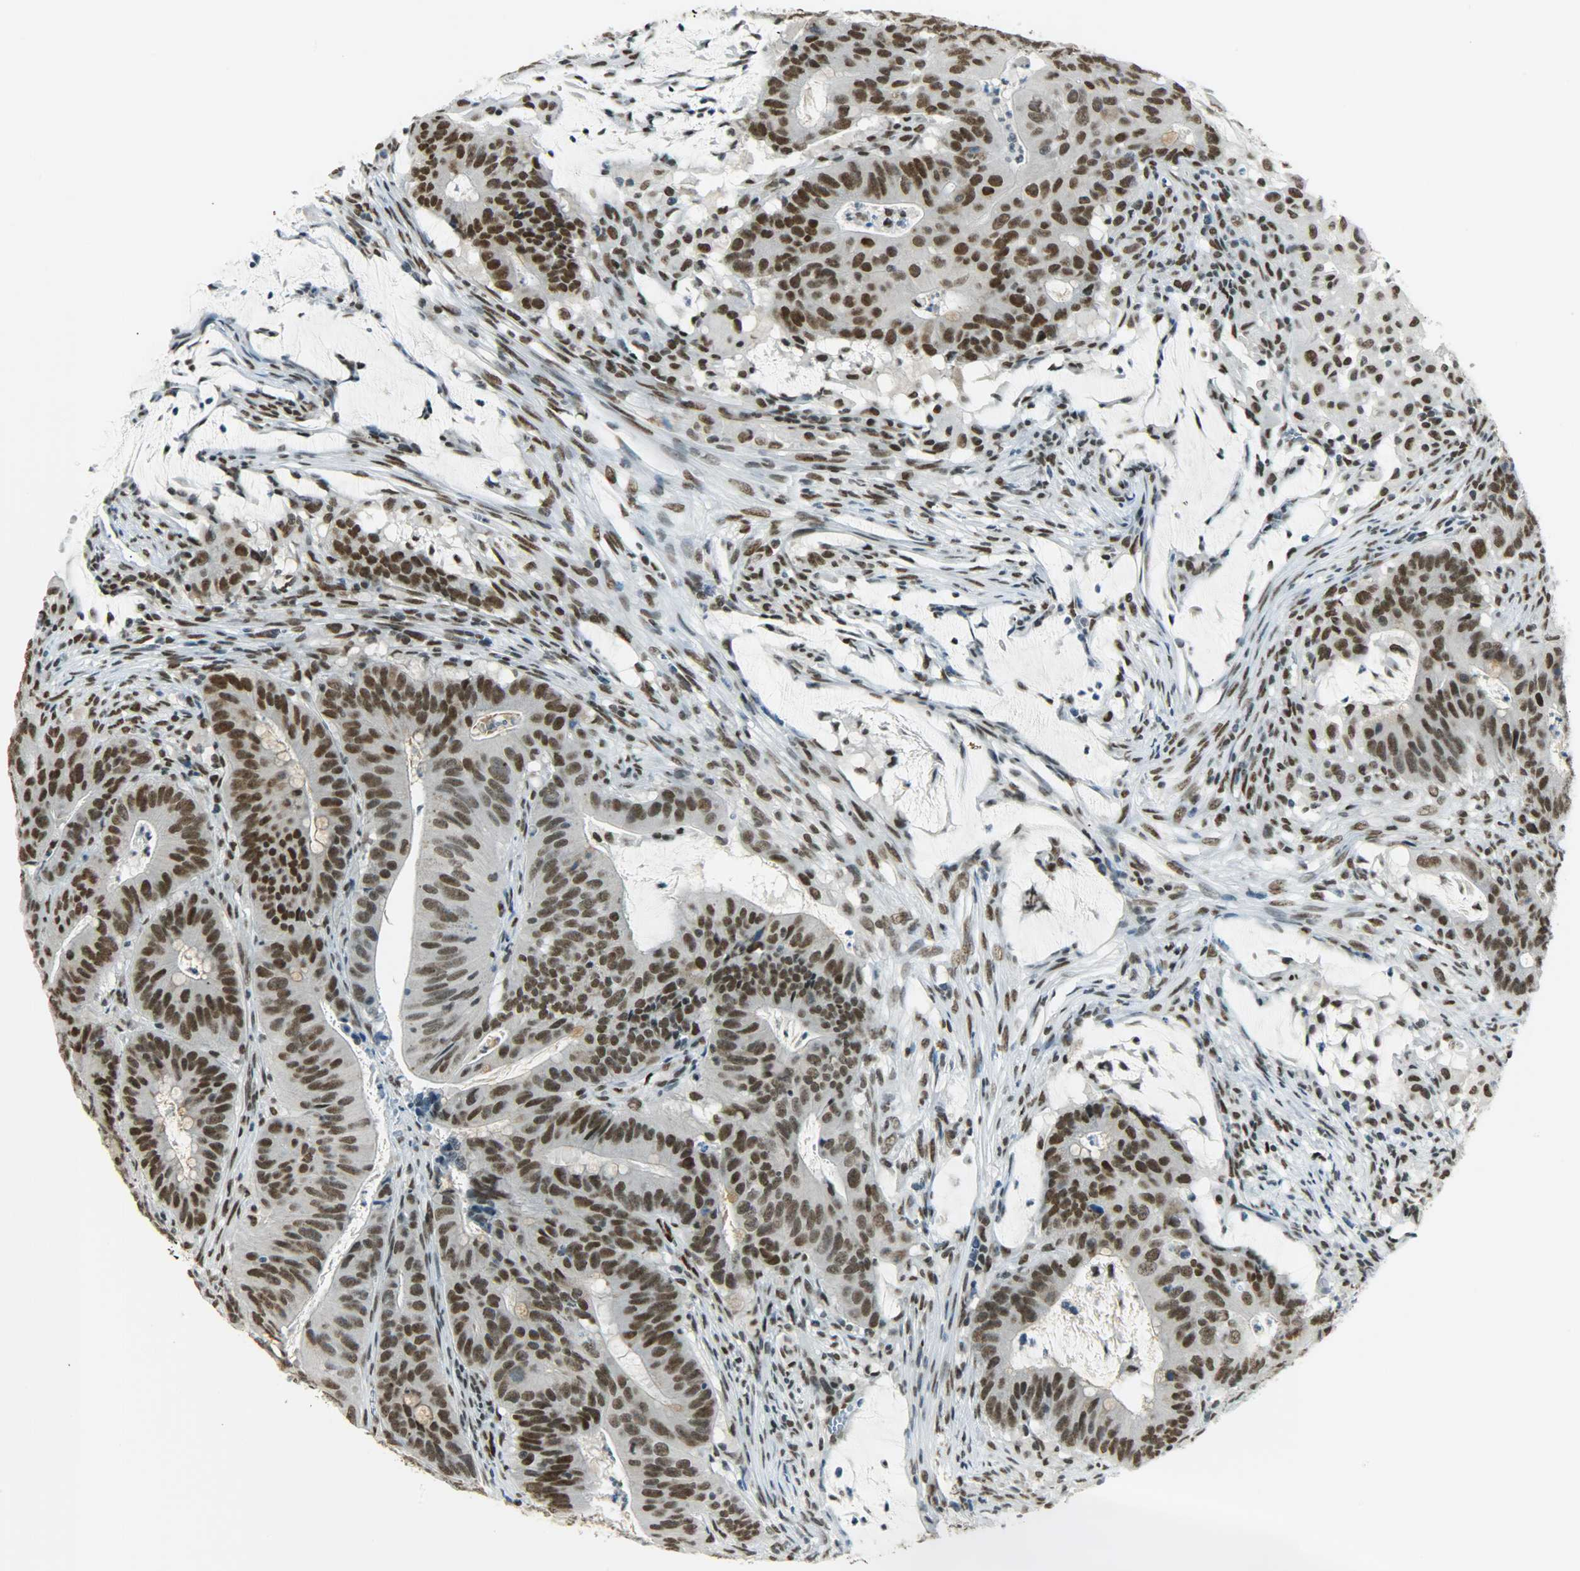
{"staining": {"intensity": "strong", "quantity": ">75%", "location": "nuclear"}, "tissue": "colorectal cancer", "cell_type": "Tumor cells", "image_type": "cancer", "snomed": [{"axis": "morphology", "description": "Adenocarcinoma, NOS"}, {"axis": "topography", "description": "Colon"}], "caption": "A histopathology image showing strong nuclear staining in about >75% of tumor cells in colorectal cancer, as visualized by brown immunohistochemical staining.", "gene": "MYEF2", "patient": {"sex": "male", "age": 45}}